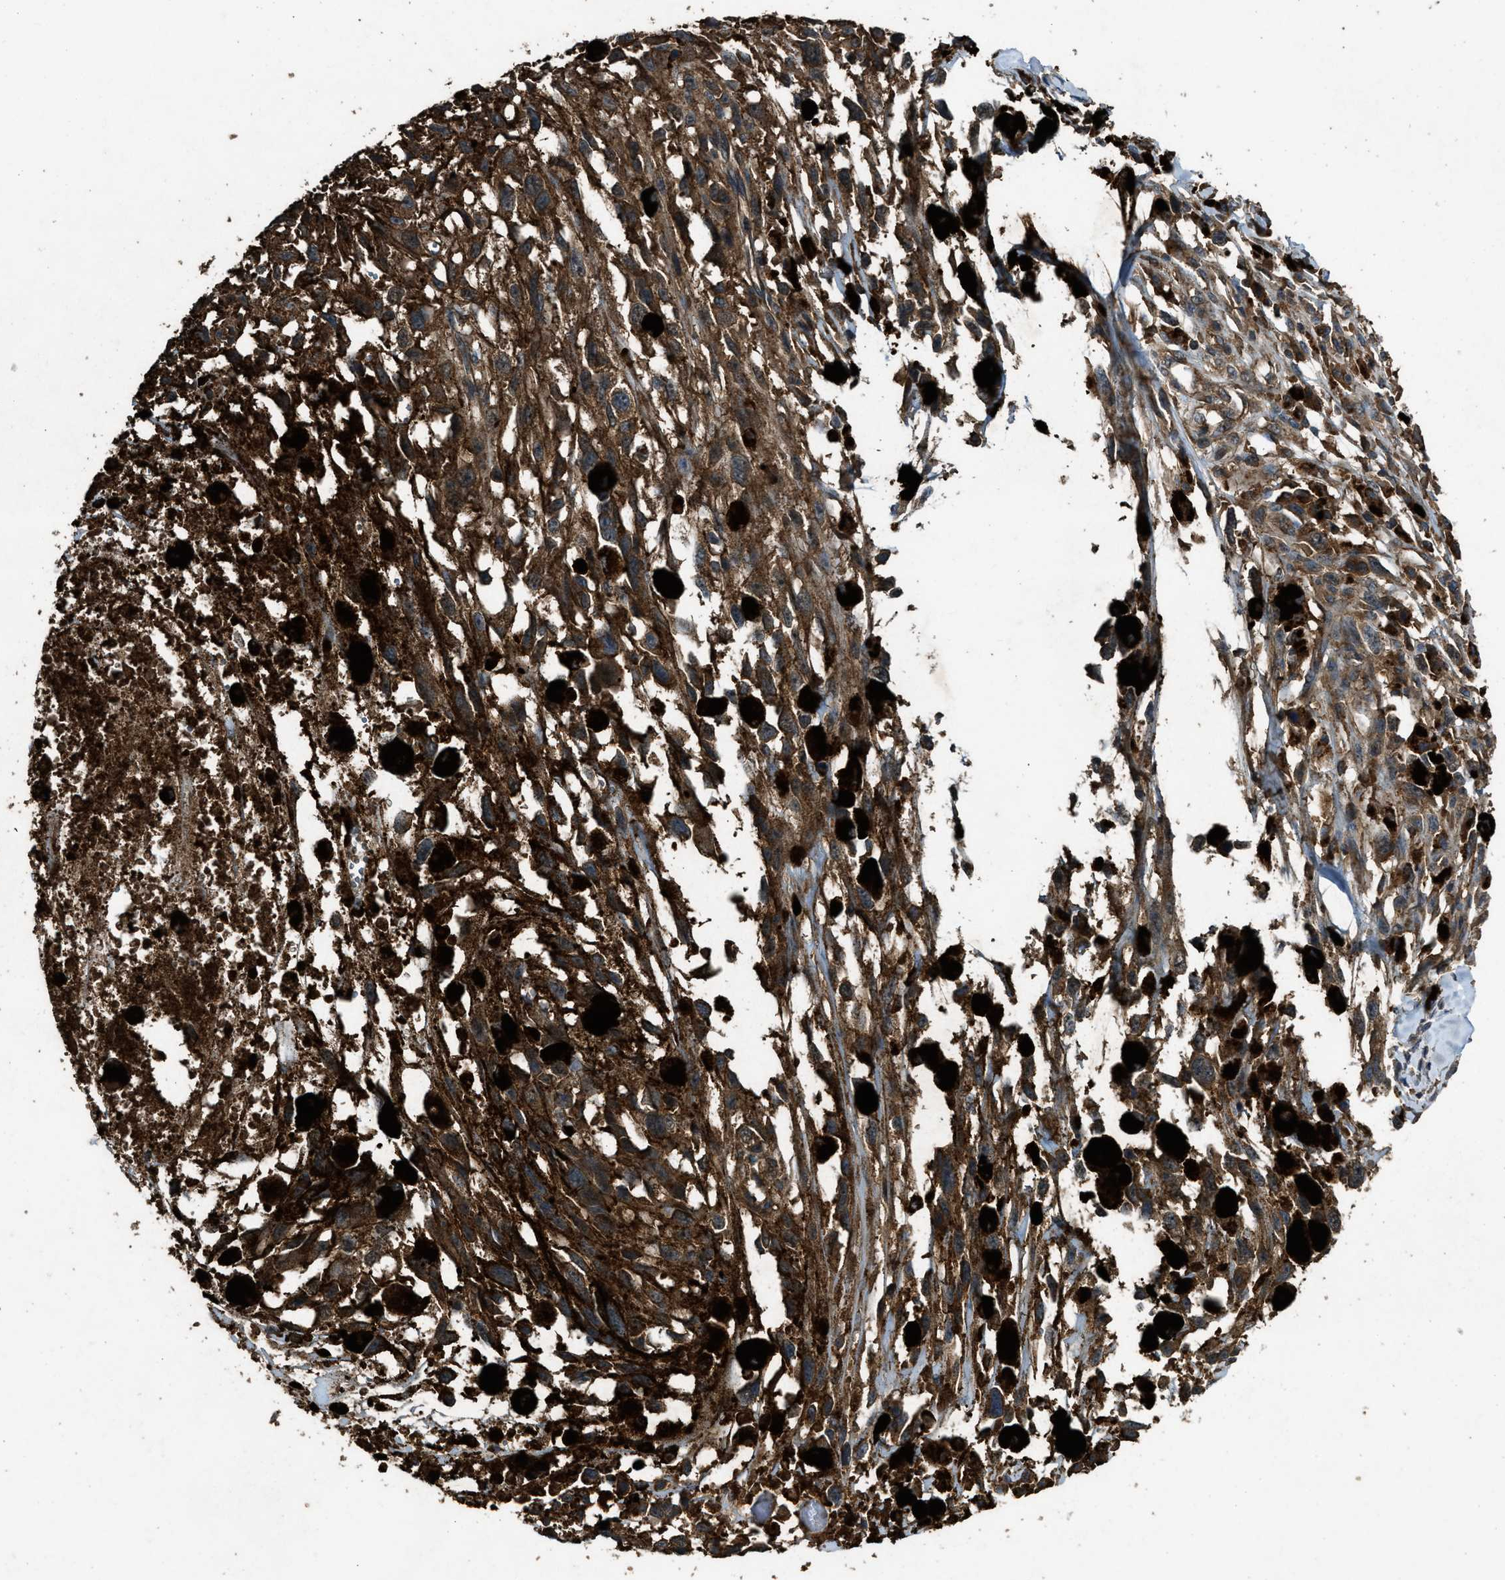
{"staining": {"intensity": "strong", "quantity": ">75%", "location": "cytoplasmic/membranous"}, "tissue": "melanoma", "cell_type": "Tumor cells", "image_type": "cancer", "snomed": [{"axis": "morphology", "description": "Malignant melanoma, Metastatic site"}, {"axis": "topography", "description": "Lymph node"}], "caption": "Protein expression analysis of melanoma reveals strong cytoplasmic/membranous expression in approximately >75% of tumor cells.", "gene": "MAP3K8", "patient": {"sex": "male", "age": 59}}